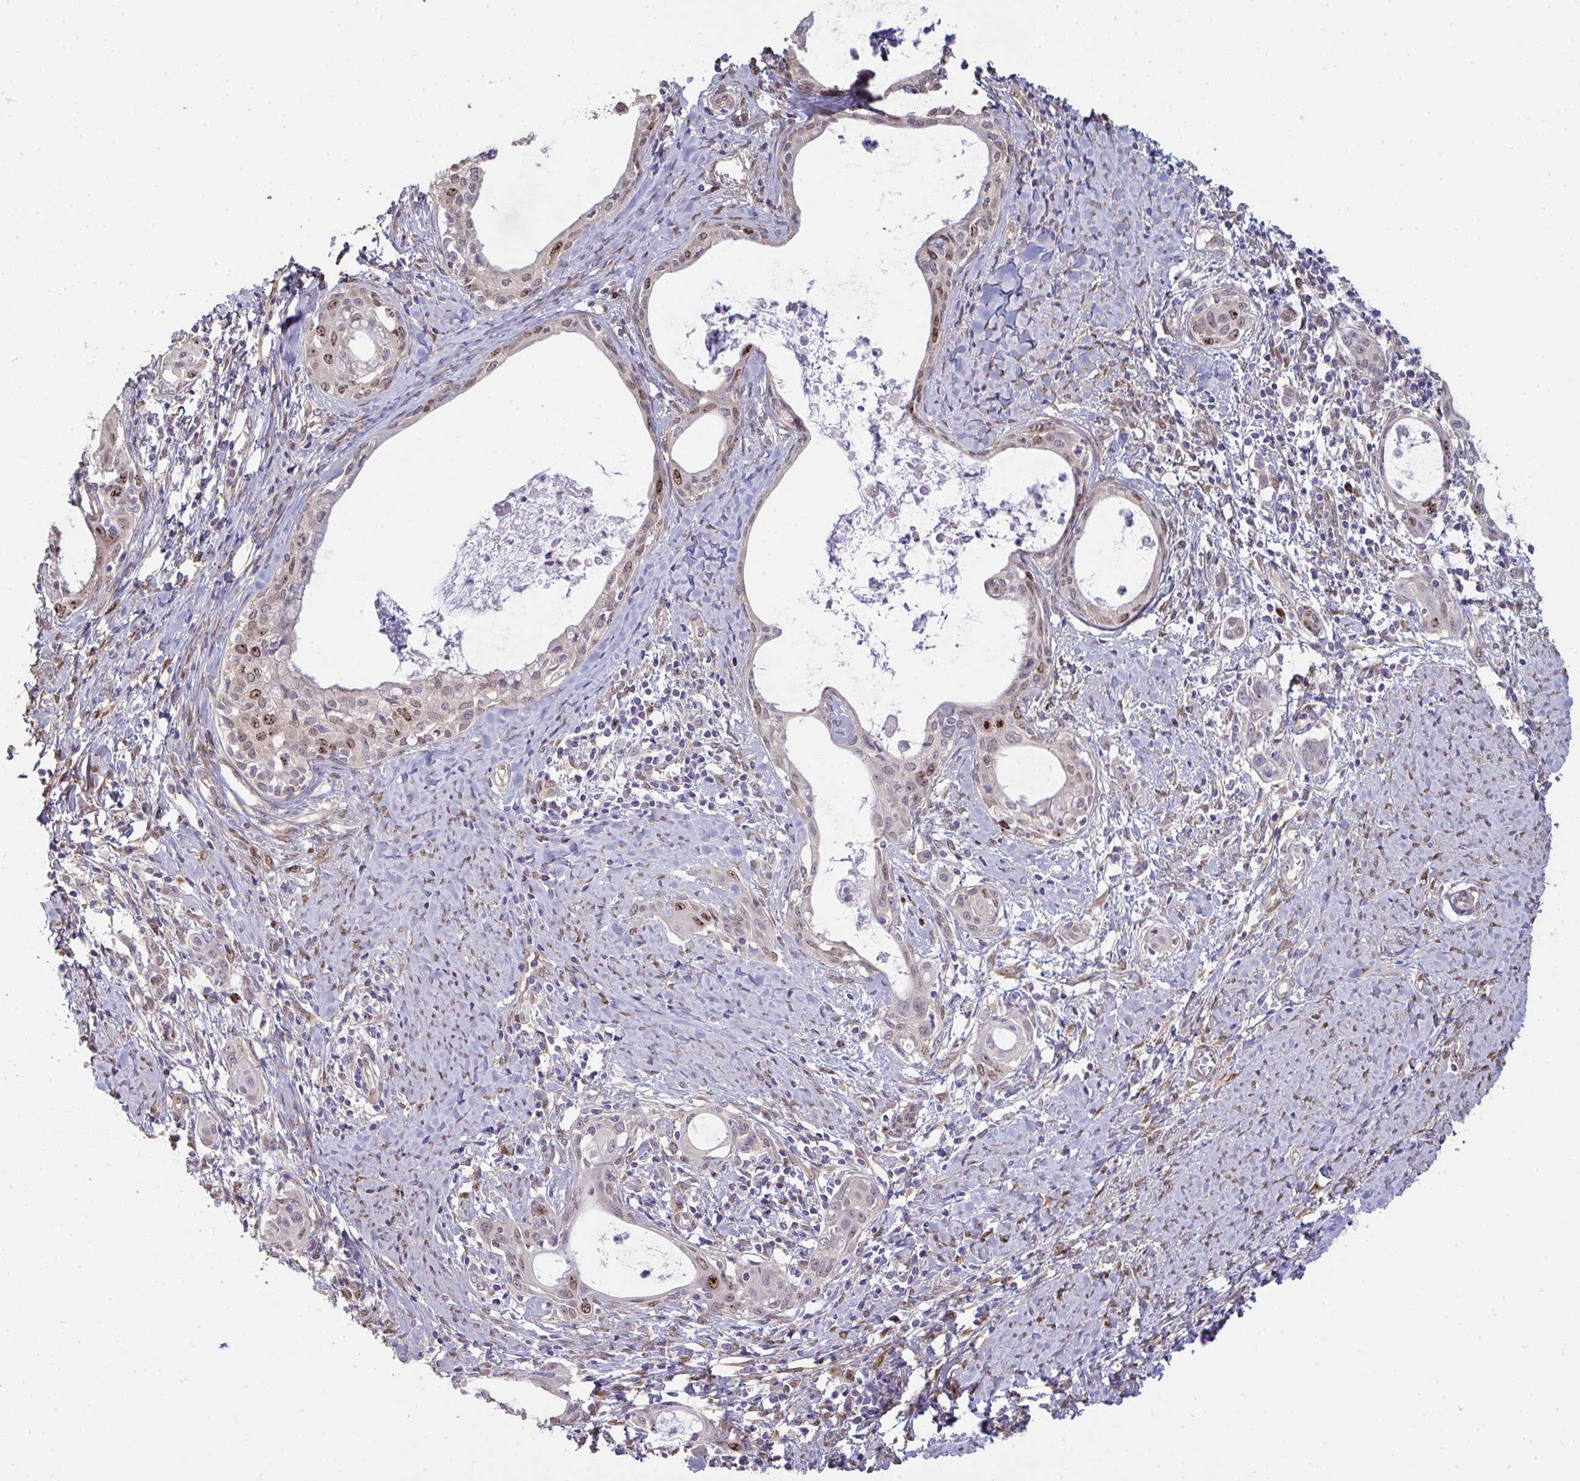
{"staining": {"intensity": "moderate", "quantity": "25%-75%", "location": "nuclear"}, "tissue": "cervical cancer", "cell_type": "Tumor cells", "image_type": "cancer", "snomed": [{"axis": "morphology", "description": "Squamous cell carcinoma, NOS"}, {"axis": "morphology", "description": "Adenocarcinoma, NOS"}, {"axis": "topography", "description": "Cervix"}], "caption": "Moderate nuclear protein positivity is appreciated in approximately 25%-75% of tumor cells in cervical cancer. (Brightfield microscopy of DAB IHC at high magnification).", "gene": "SETD7", "patient": {"sex": "female", "age": 52}}